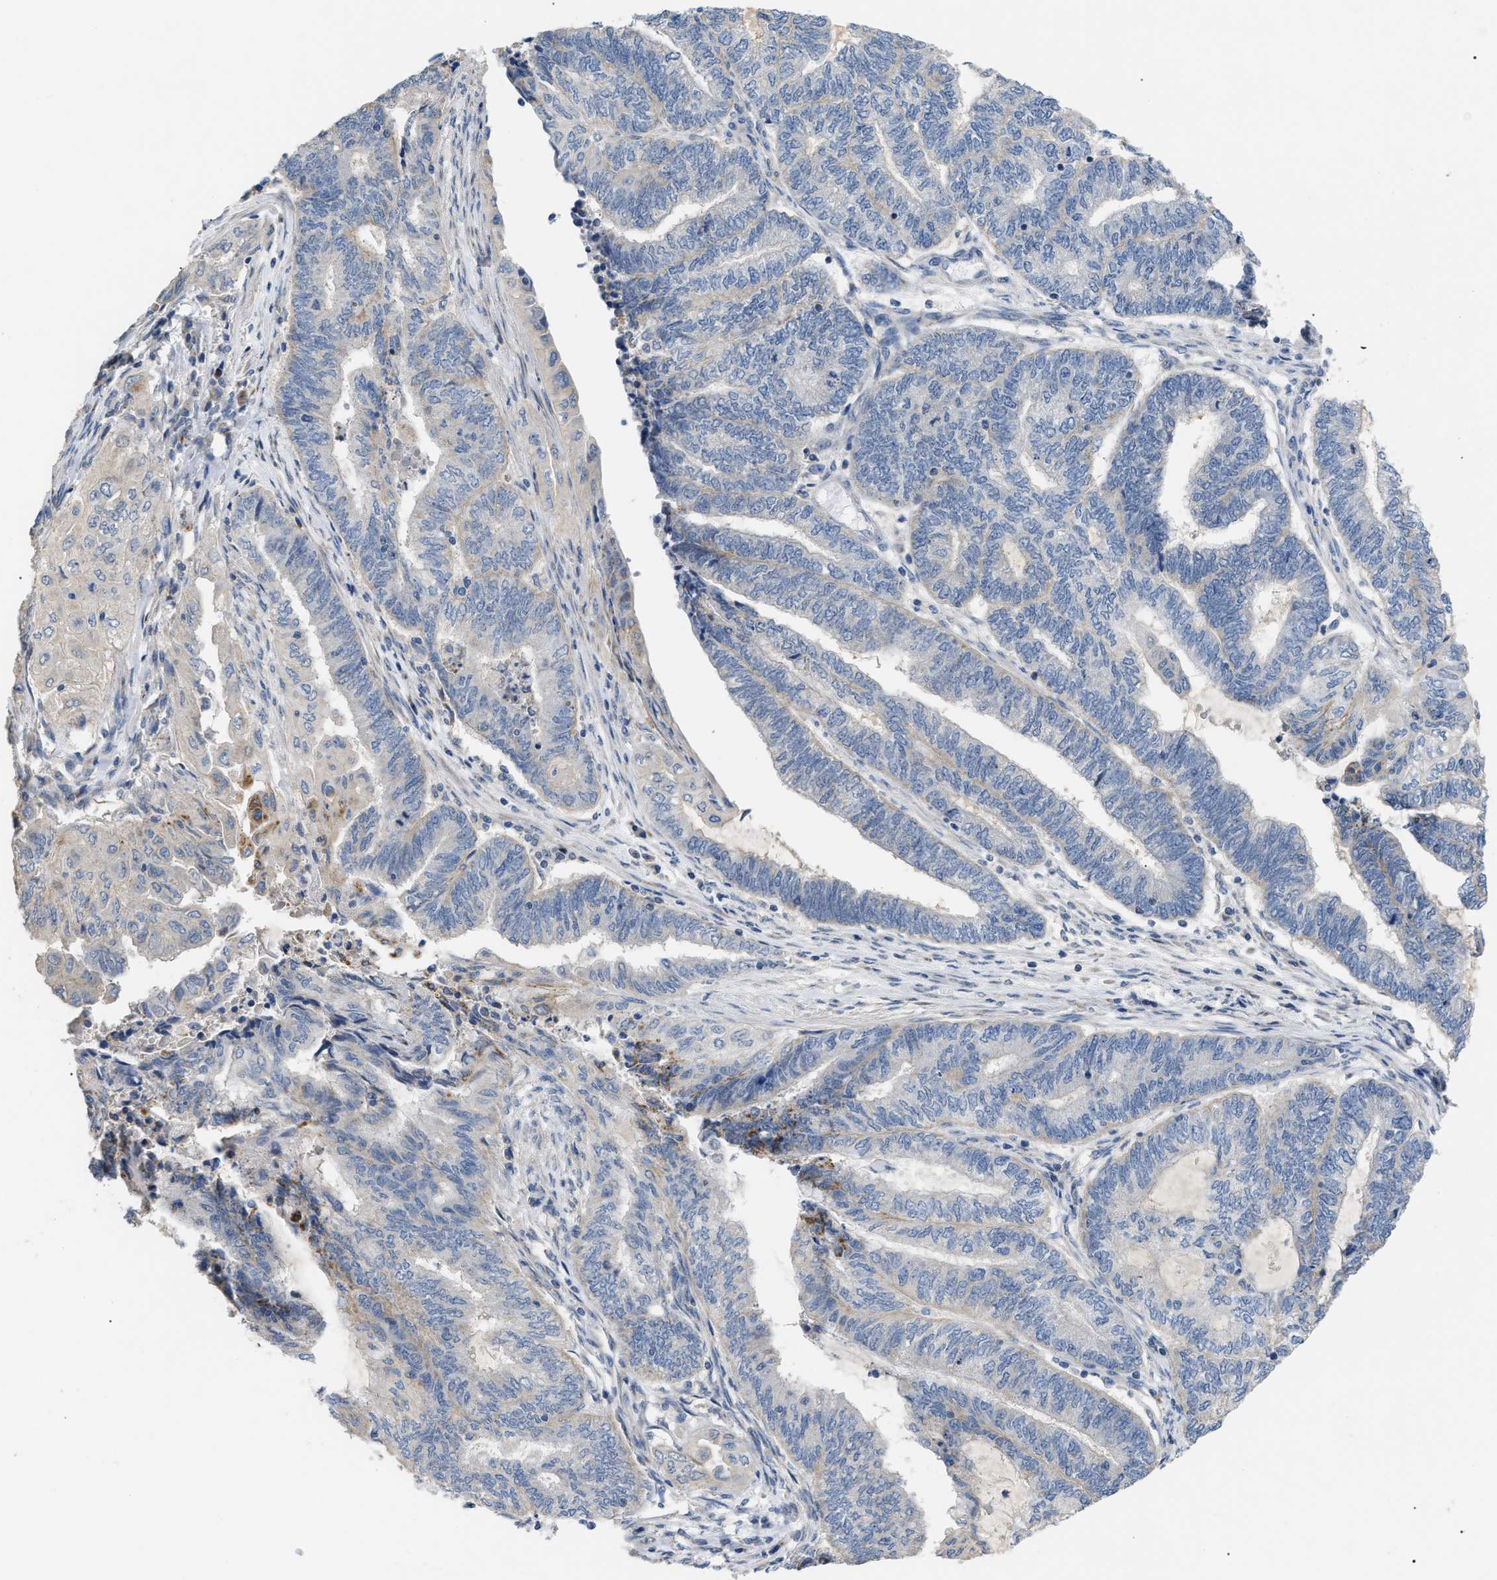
{"staining": {"intensity": "negative", "quantity": "none", "location": "none"}, "tissue": "endometrial cancer", "cell_type": "Tumor cells", "image_type": "cancer", "snomed": [{"axis": "morphology", "description": "Adenocarcinoma, NOS"}, {"axis": "topography", "description": "Uterus"}, {"axis": "topography", "description": "Endometrium"}], "caption": "This is a photomicrograph of immunohistochemistry (IHC) staining of adenocarcinoma (endometrial), which shows no positivity in tumor cells.", "gene": "DHX58", "patient": {"sex": "female", "age": 70}}